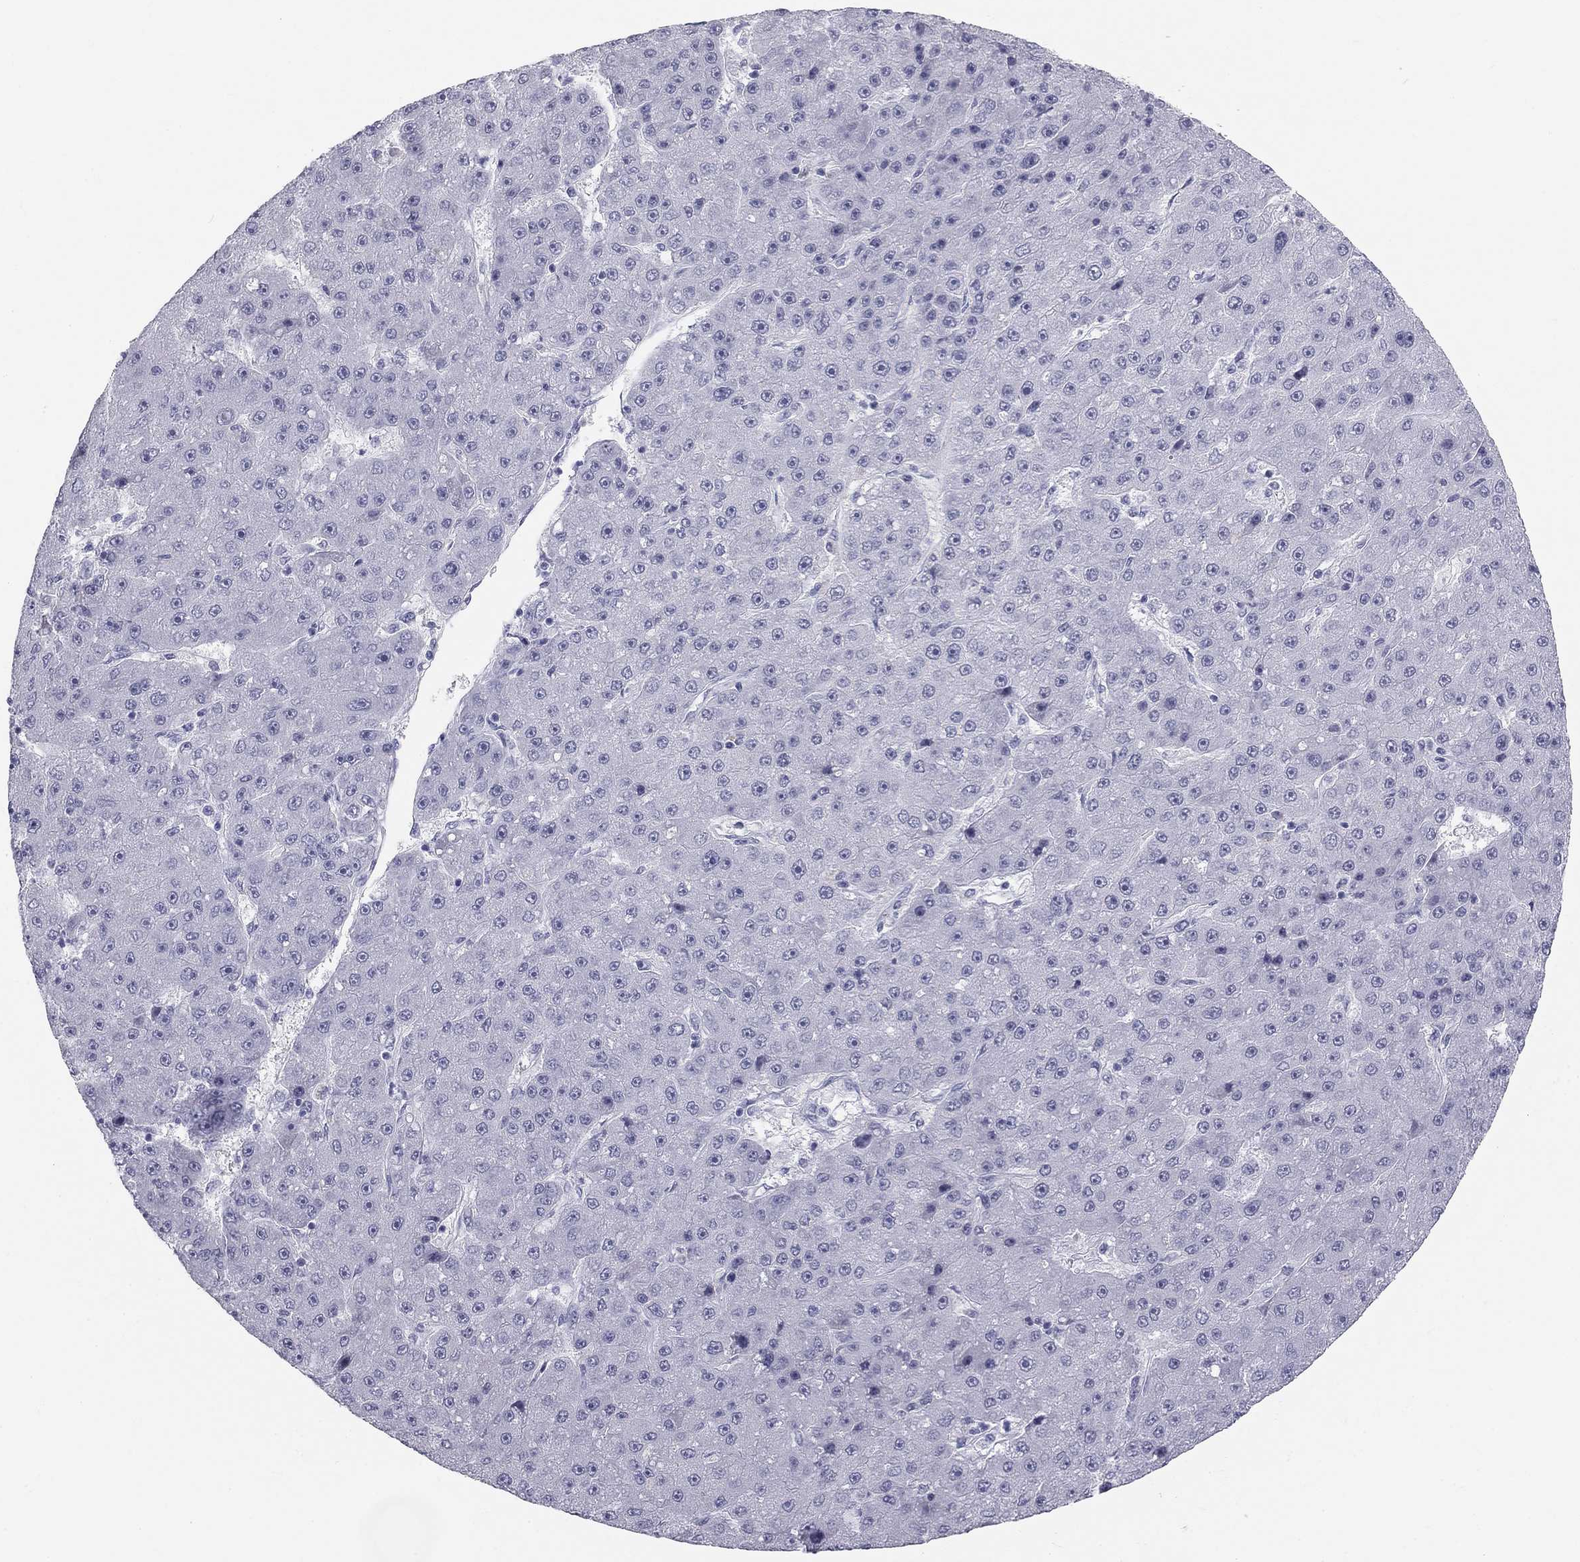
{"staining": {"intensity": "negative", "quantity": "none", "location": "none"}, "tissue": "liver cancer", "cell_type": "Tumor cells", "image_type": "cancer", "snomed": [{"axis": "morphology", "description": "Carcinoma, Hepatocellular, NOS"}, {"axis": "topography", "description": "Liver"}], "caption": "A micrograph of liver cancer (hepatocellular carcinoma) stained for a protein demonstrates no brown staining in tumor cells.", "gene": "SULT2B1", "patient": {"sex": "male", "age": 67}}